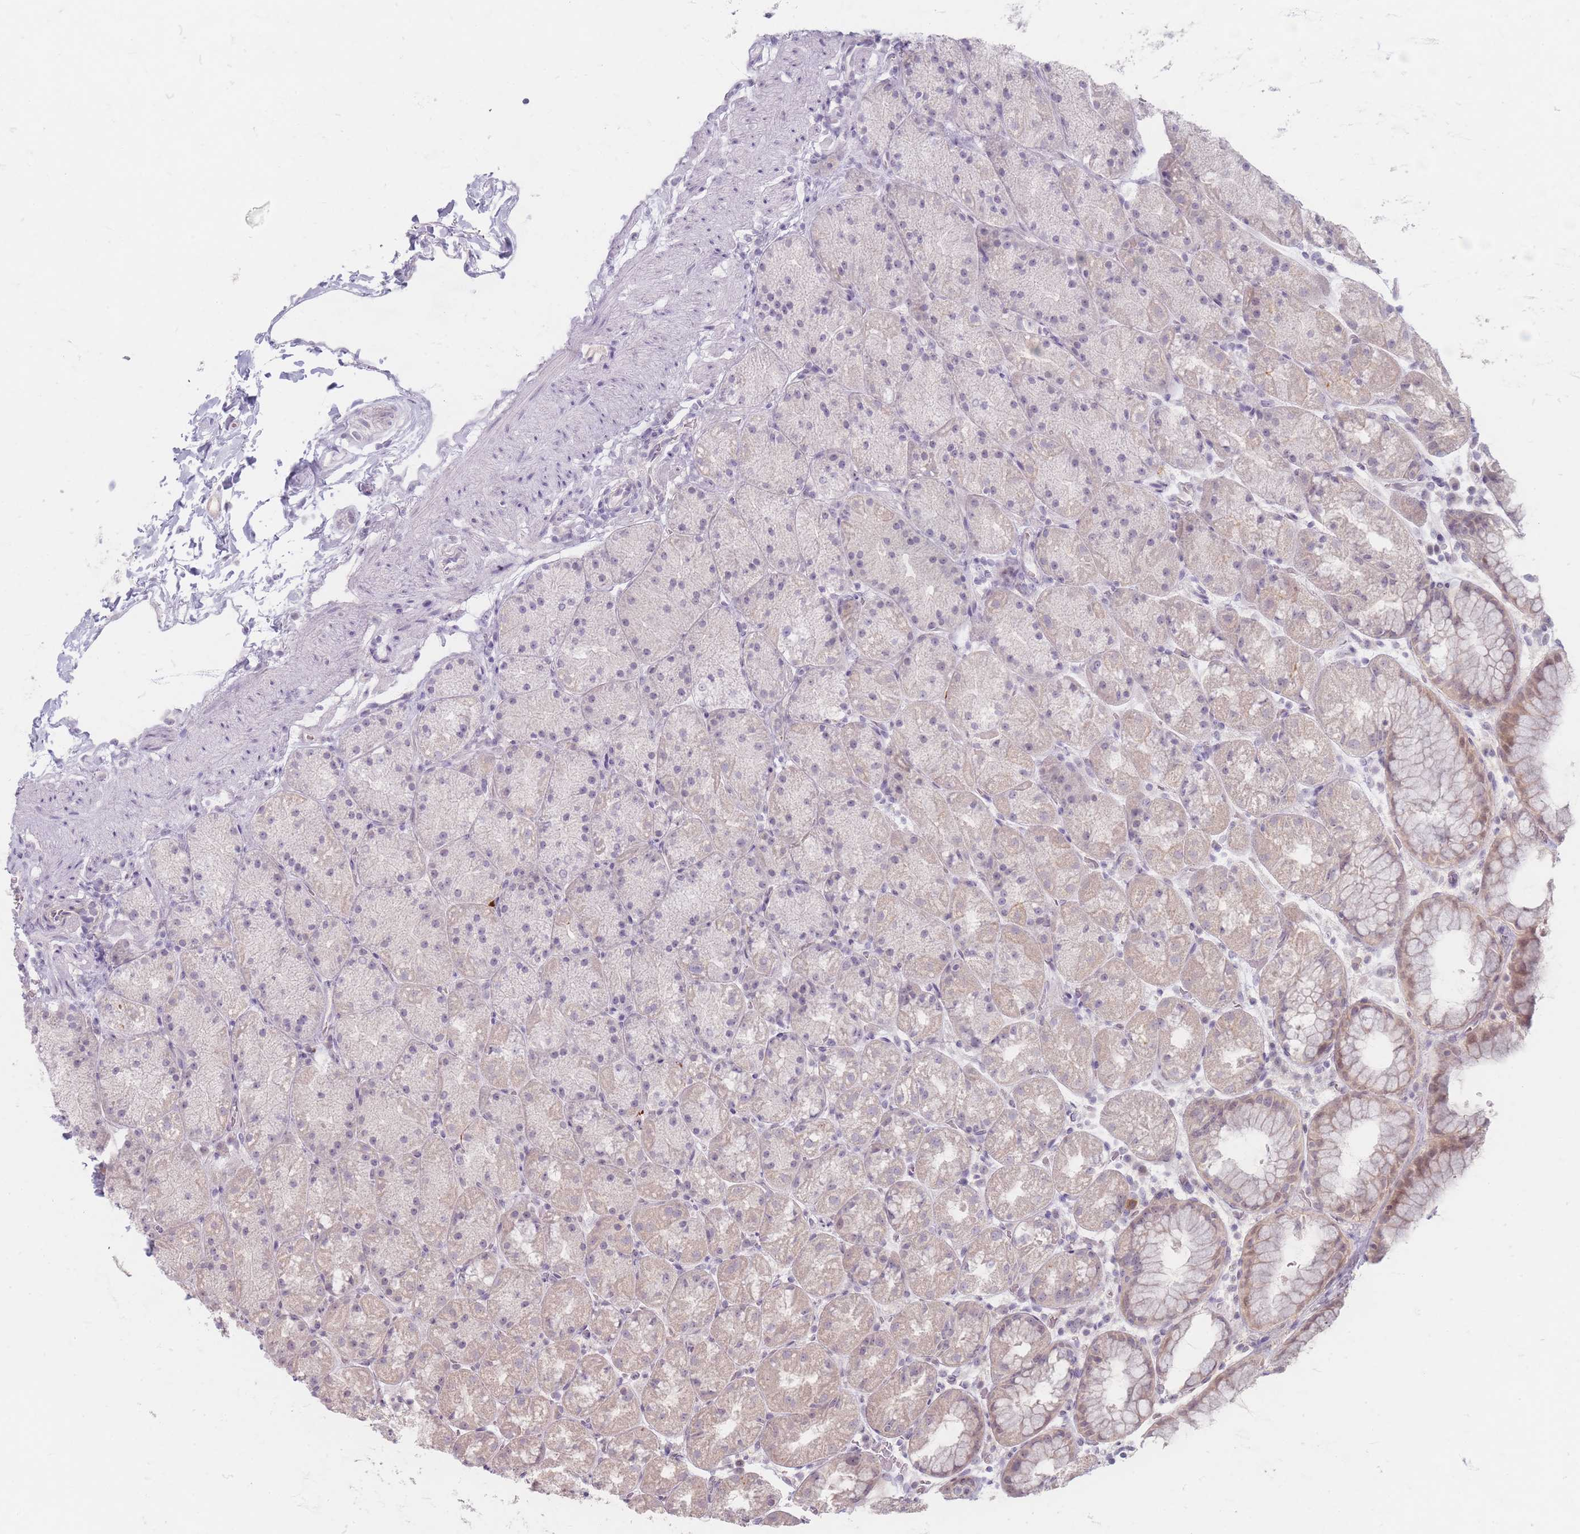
{"staining": {"intensity": "weak", "quantity": "25%-75%", "location": "cytoplasmic/membranous"}, "tissue": "stomach", "cell_type": "Glandular cells", "image_type": "normal", "snomed": [{"axis": "morphology", "description": "Normal tissue, NOS"}, {"axis": "topography", "description": "Stomach, upper"}, {"axis": "topography", "description": "Stomach, lower"}], "caption": "Immunohistochemistry (IHC) histopathology image of normal stomach: stomach stained using immunohistochemistry demonstrates low levels of weak protein expression localized specifically in the cytoplasmic/membranous of glandular cells, appearing as a cytoplasmic/membranous brown color.", "gene": "GABRA6", "patient": {"sex": "male", "age": 67}}